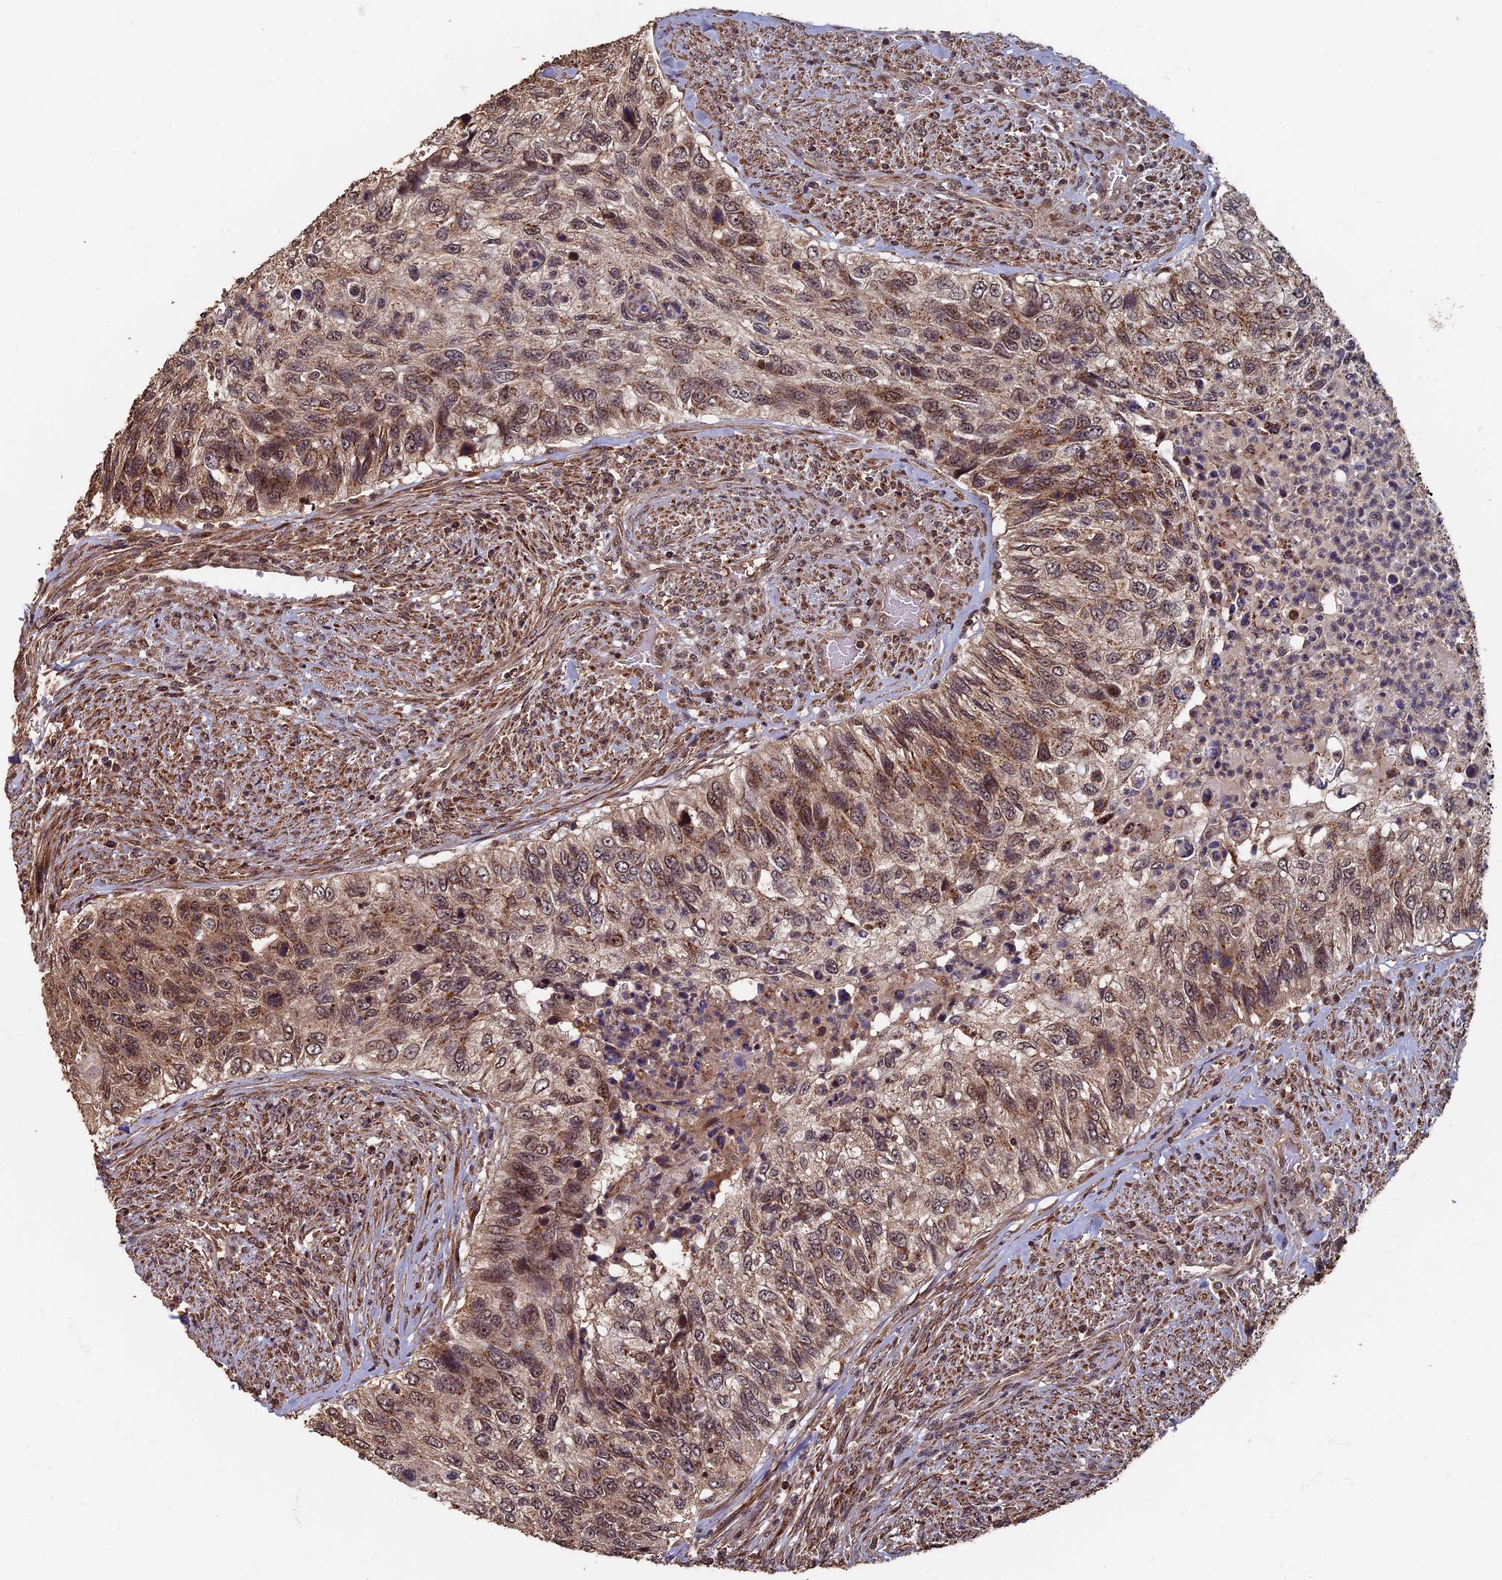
{"staining": {"intensity": "moderate", "quantity": ">75%", "location": "cytoplasmic/membranous,nuclear"}, "tissue": "urothelial cancer", "cell_type": "Tumor cells", "image_type": "cancer", "snomed": [{"axis": "morphology", "description": "Urothelial carcinoma, High grade"}, {"axis": "topography", "description": "Urinary bladder"}], "caption": "Moderate cytoplasmic/membranous and nuclear positivity for a protein is identified in approximately >75% of tumor cells of high-grade urothelial carcinoma using immunohistochemistry (IHC).", "gene": "RASGRF1", "patient": {"sex": "female", "age": 60}}